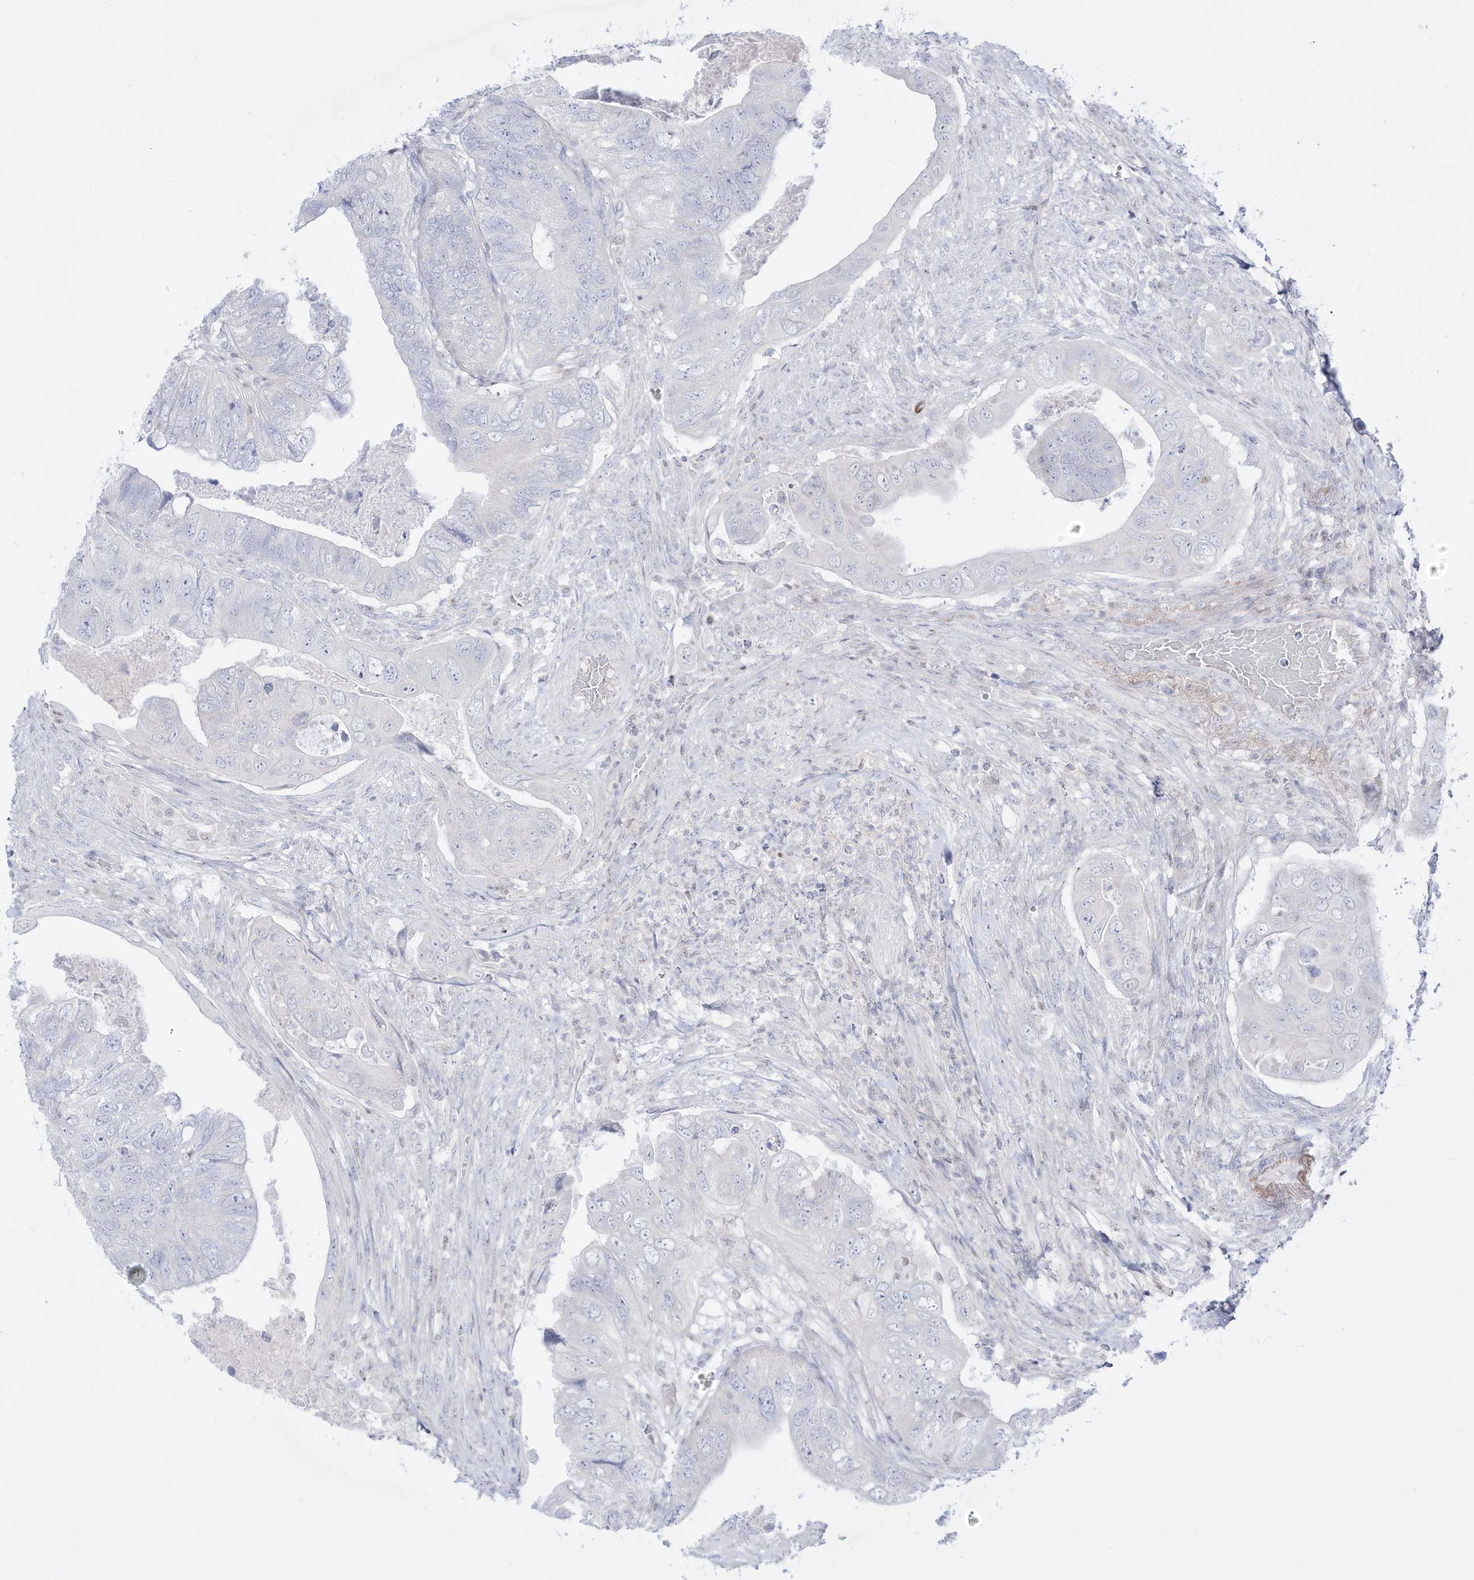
{"staining": {"intensity": "negative", "quantity": "none", "location": "none"}, "tissue": "colorectal cancer", "cell_type": "Tumor cells", "image_type": "cancer", "snomed": [{"axis": "morphology", "description": "Adenocarcinoma, NOS"}, {"axis": "topography", "description": "Rectum"}], "caption": "Colorectal adenocarcinoma was stained to show a protein in brown. There is no significant positivity in tumor cells.", "gene": "DMKN", "patient": {"sex": "male", "age": 63}}